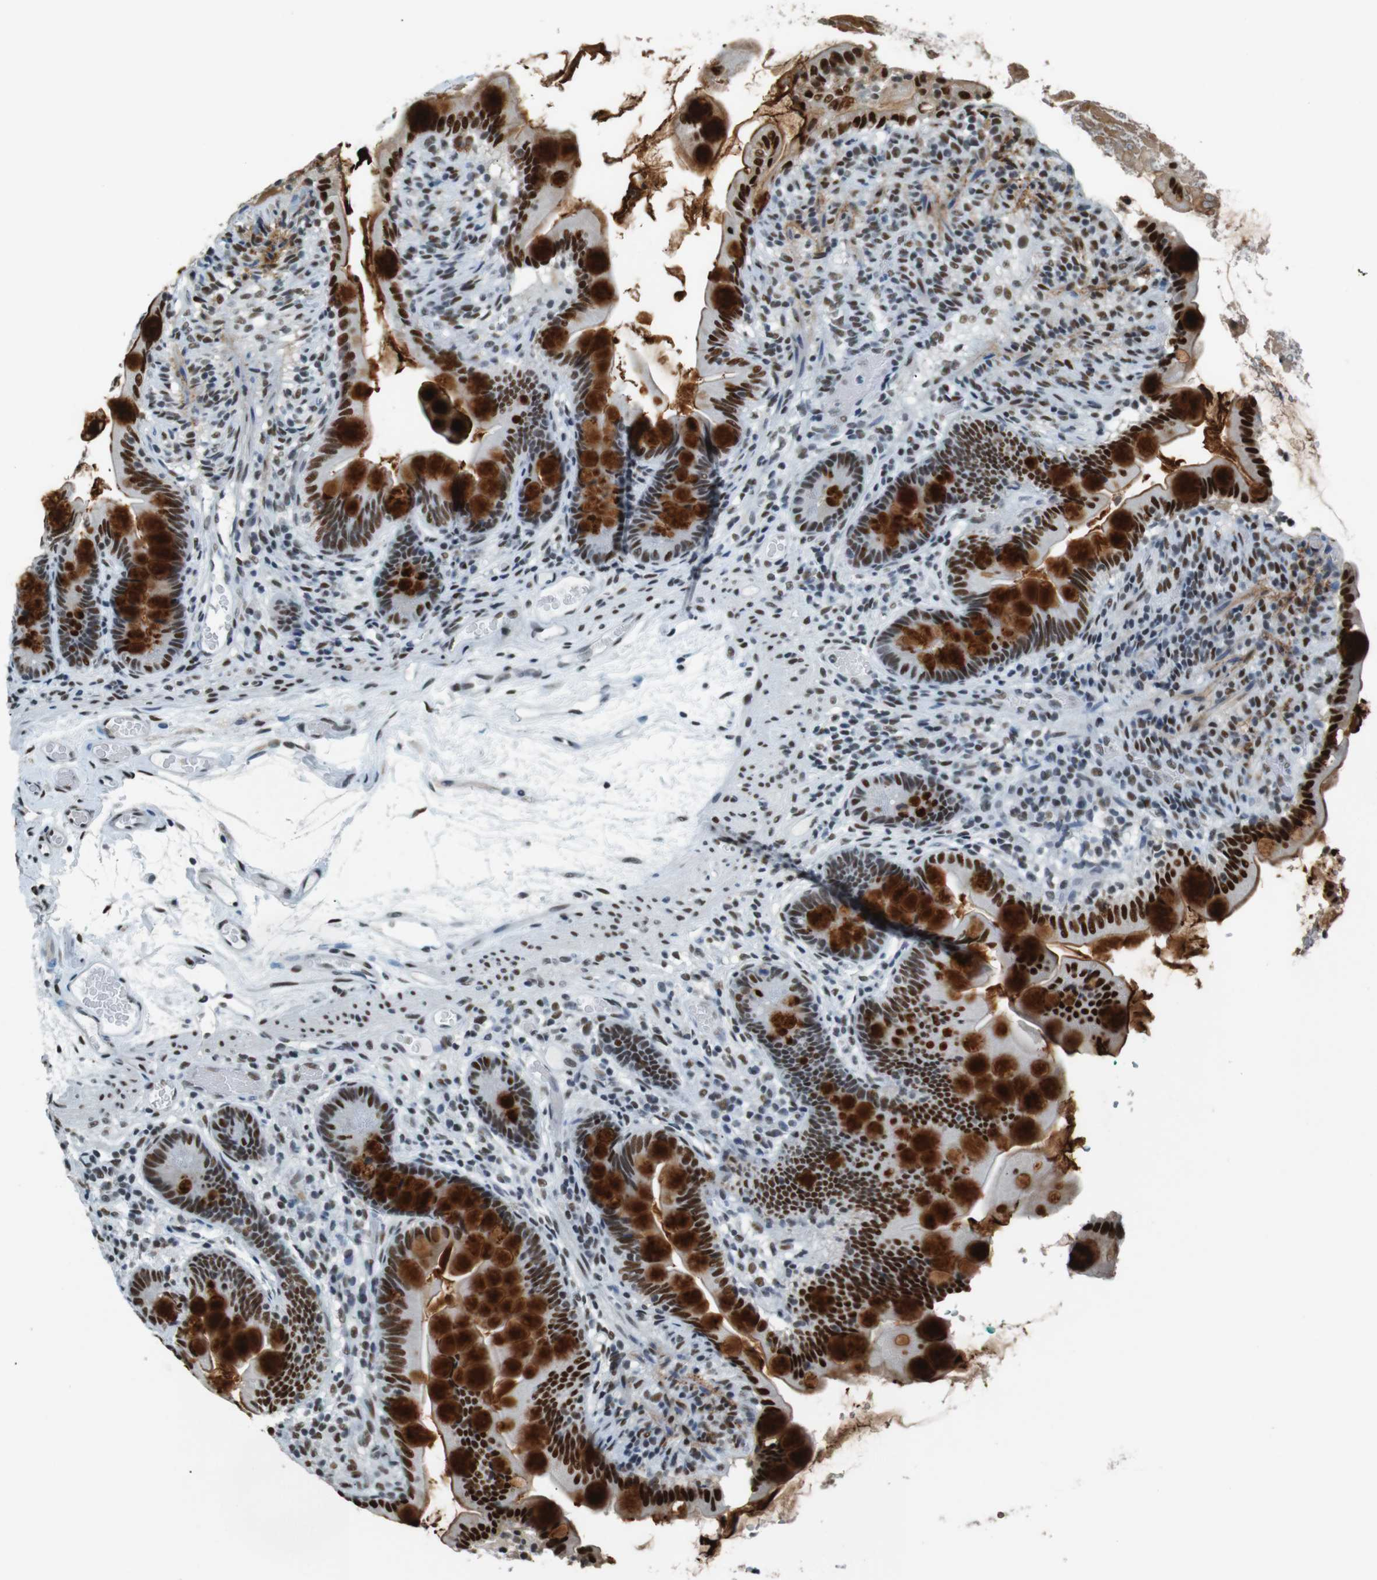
{"staining": {"intensity": "strong", "quantity": ">75%", "location": "cytoplasmic/membranous,nuclear"}, "tissue": "small intestine", "cell_type": "Glandular cells", "image_type": "normal", "snomed": [{"axis": "morphology", "description": "Normal tissue, NOS"}, {"axis": "topography", "description": "Small intestine"}], "caption": "This histopathology image shows benign small intestine stained with immunohistochemistry to label a protein in brown. The cytoplasmic/membranous,nuclear of glandular cells show strong positivity for the protein. Nuclei are counter-stained blue.", "gene": "HEXIM1", "patient": {"sex": "female", "age": 56}}